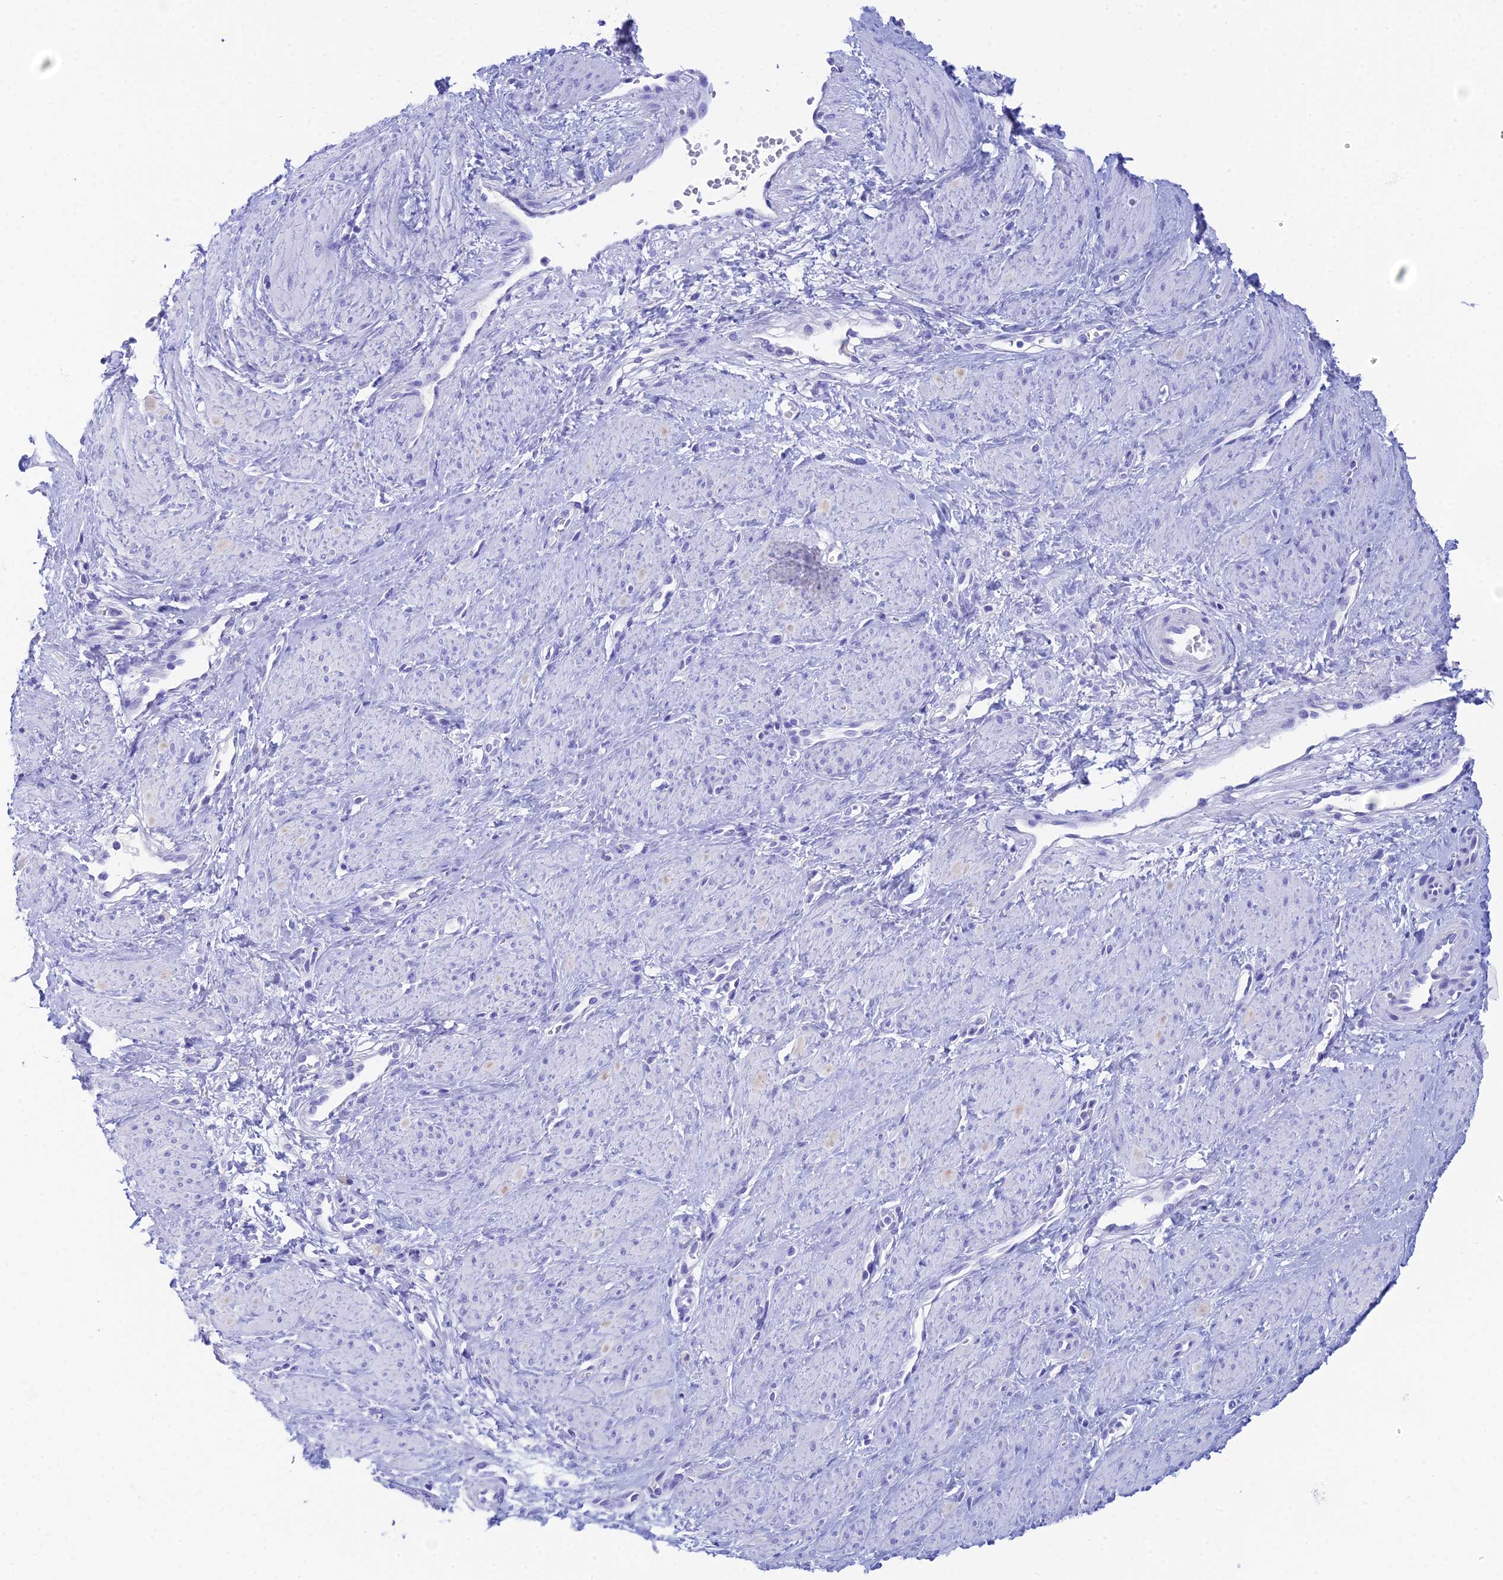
{"staining": {"intensity": "negative", "quantity": "none", "location": "none"}, "tissue": "smooth muscle", "cell_type": "Smooth muscle cells", "image_type": "normal", "snomed": [{"axis": "morphology", "description": "Normal tissue, NOS"}, {"axis": "topography", "description": "Smooth muscle"}, {"axis": "topography", "description": "Uterus"}], "caption": "DAB (3,3'-diaminobenzidine) immunohistochemical staining of normal smooth muscle reveals no significant expression in smooth muscle cells.", "gene": "REG1A", "patient": {"sex": "female", "age": 39}}